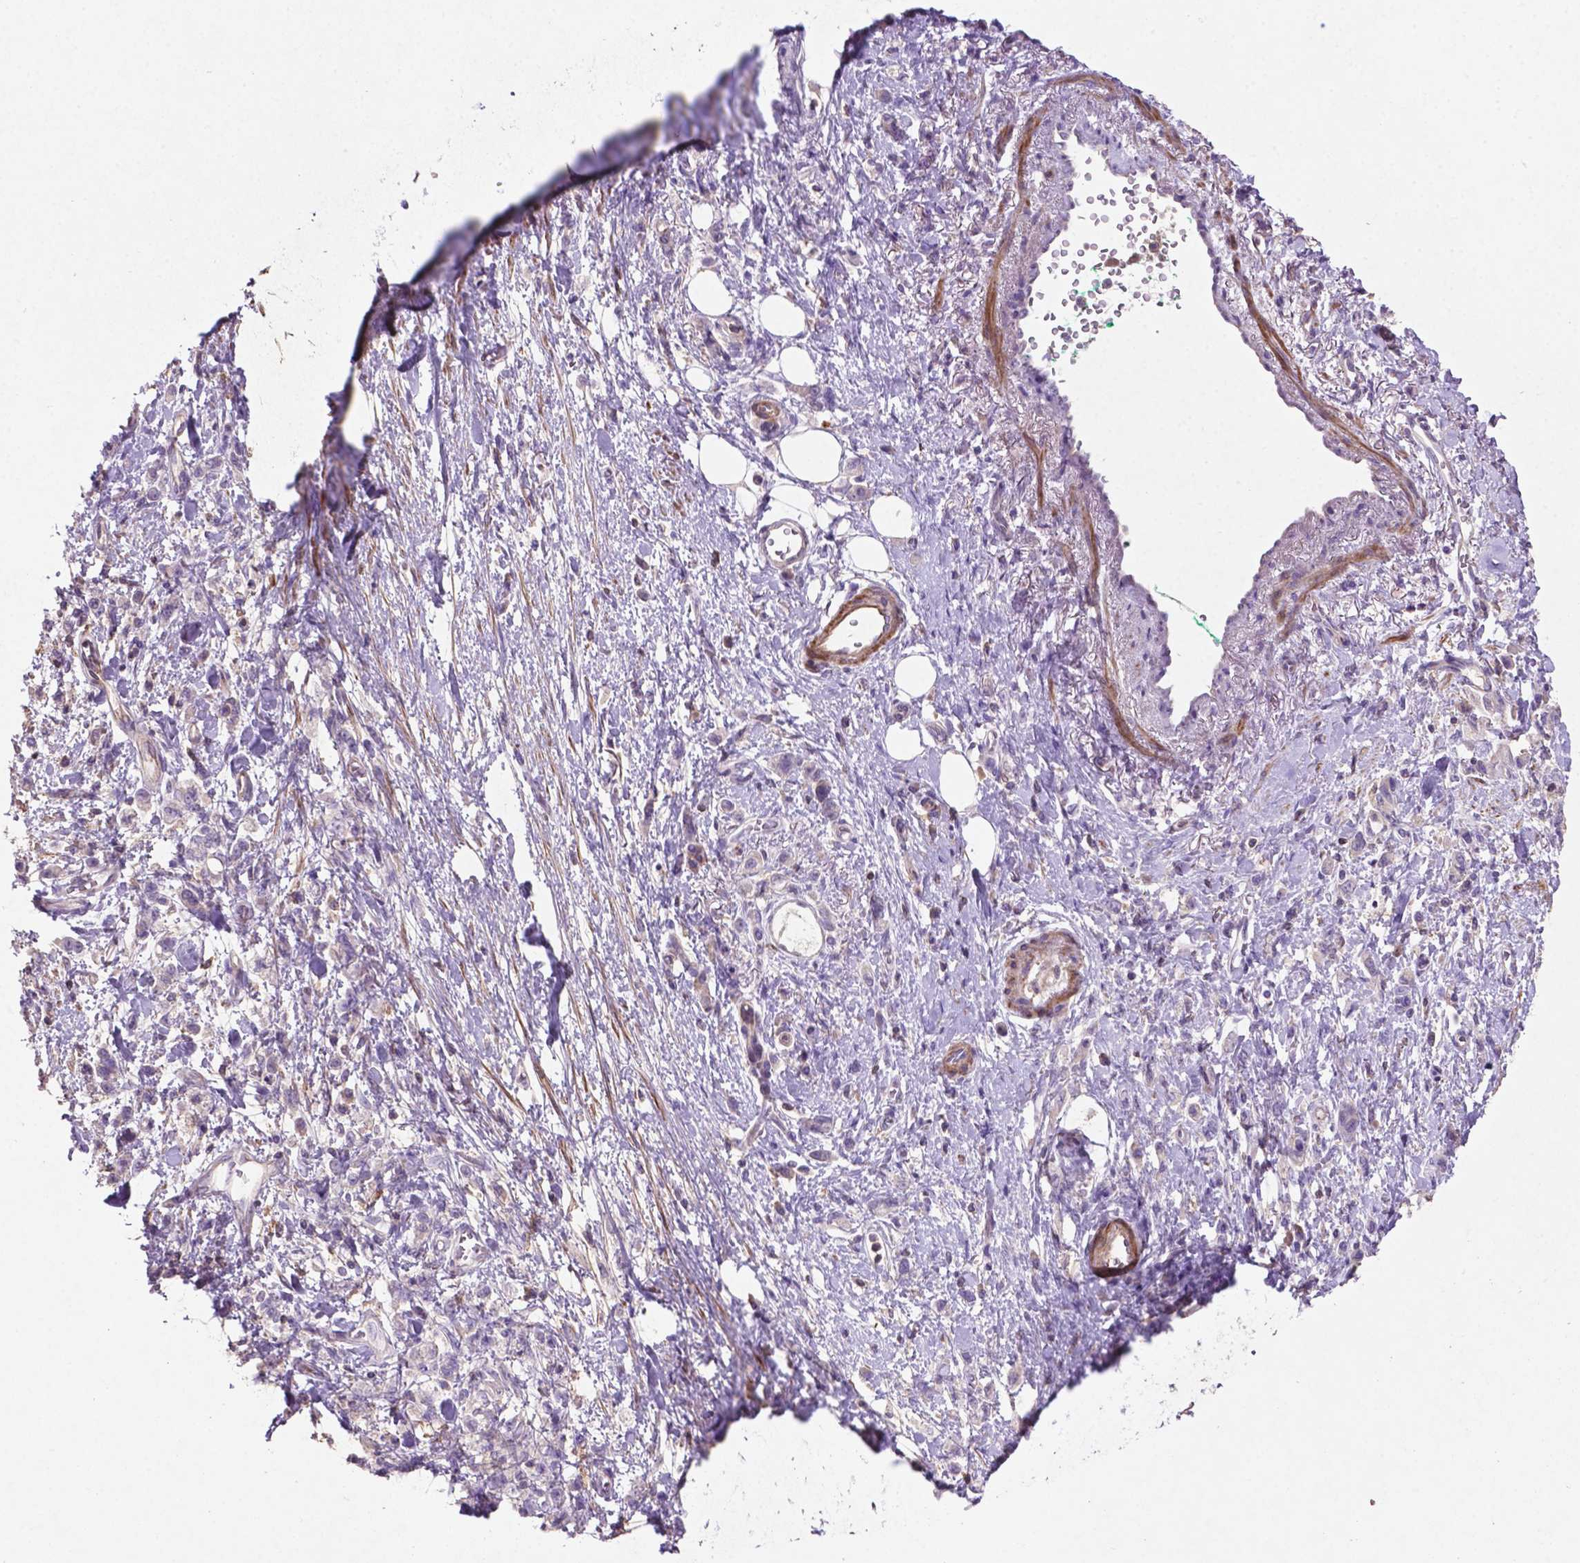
{"staining": {"intensity": "negative", "quantity": "none", "location": "none"}, "tissue": "stomach cancer", "cell_type": "Tumor cells", "image_type": "cancer", "snomed": [{"axis": "morphology", "description": "Adenocarcinoma, NOS"}, {"axis": "topography", "description": "Stomach"}], "caption": "Immunohistochemistry of stomach adenocarcinoma displays no staining in tumor cells. The staining was performed using DAB (3,3'-diaminobenzidine) to visualize the protein expression in brown, while the nuclei were stained in blue with hematoxylin (Magnification: 20x).", "gene": "BMP4", "patient": {"sex": "male", "age": 77}}